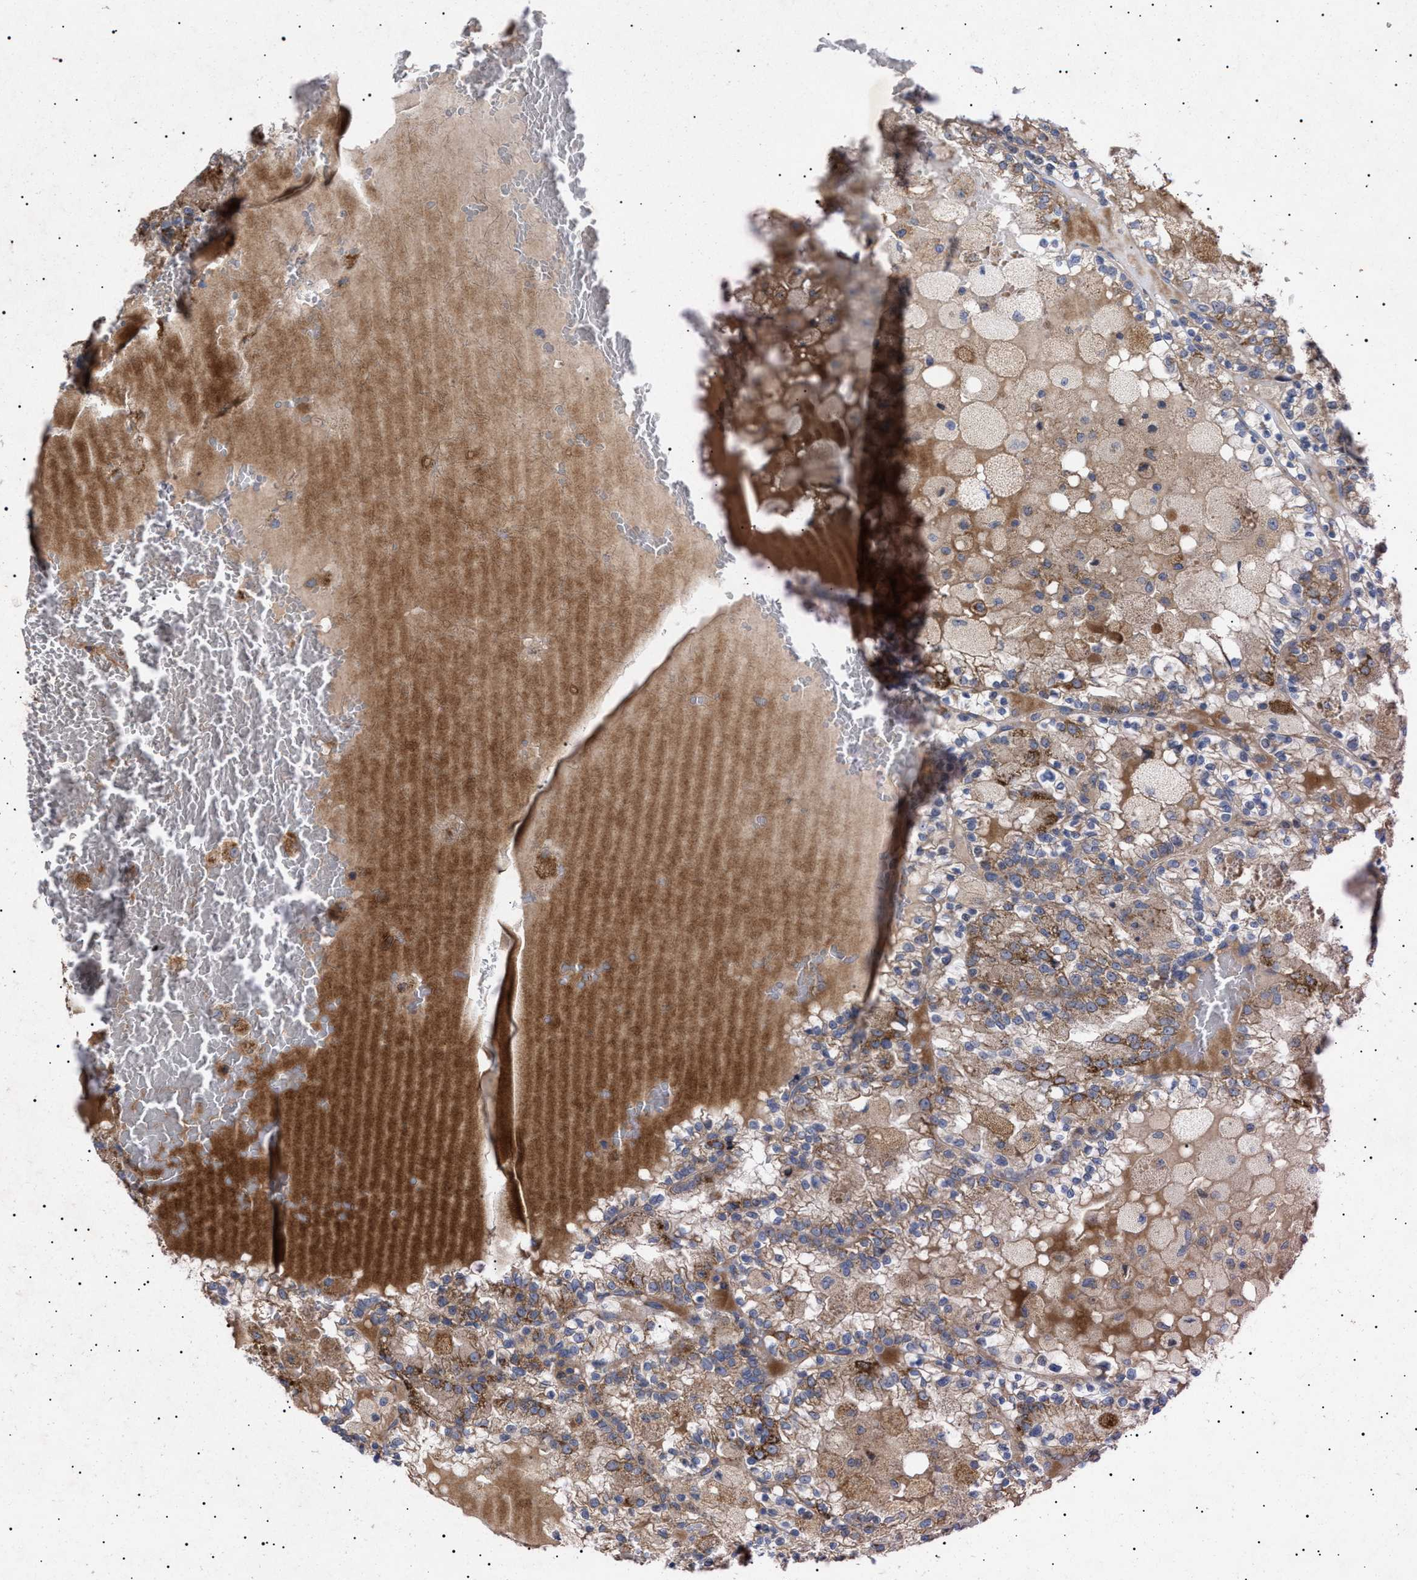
{"staining": {"intensity": "strong", "quantity": "<25%", "location": "cytoplasmic/membranous"}, "tissue": "renal cancer", "cell_type": "Tumor cells", "image_type": "cancer", "snomed": [{"axis": "morphology", "description": "Adenocarcinoma, NOS"}, {"axis": "topography", "description": "Kidney"}], "caption": "About <25% of tumor cells in renal cancer reveal strong cytoplasmic/membranous protein positivity as visualized by brown immunohistochemical staining.", "gene": "MRPL10", "patient": {"sex": "female", "age": 56}}